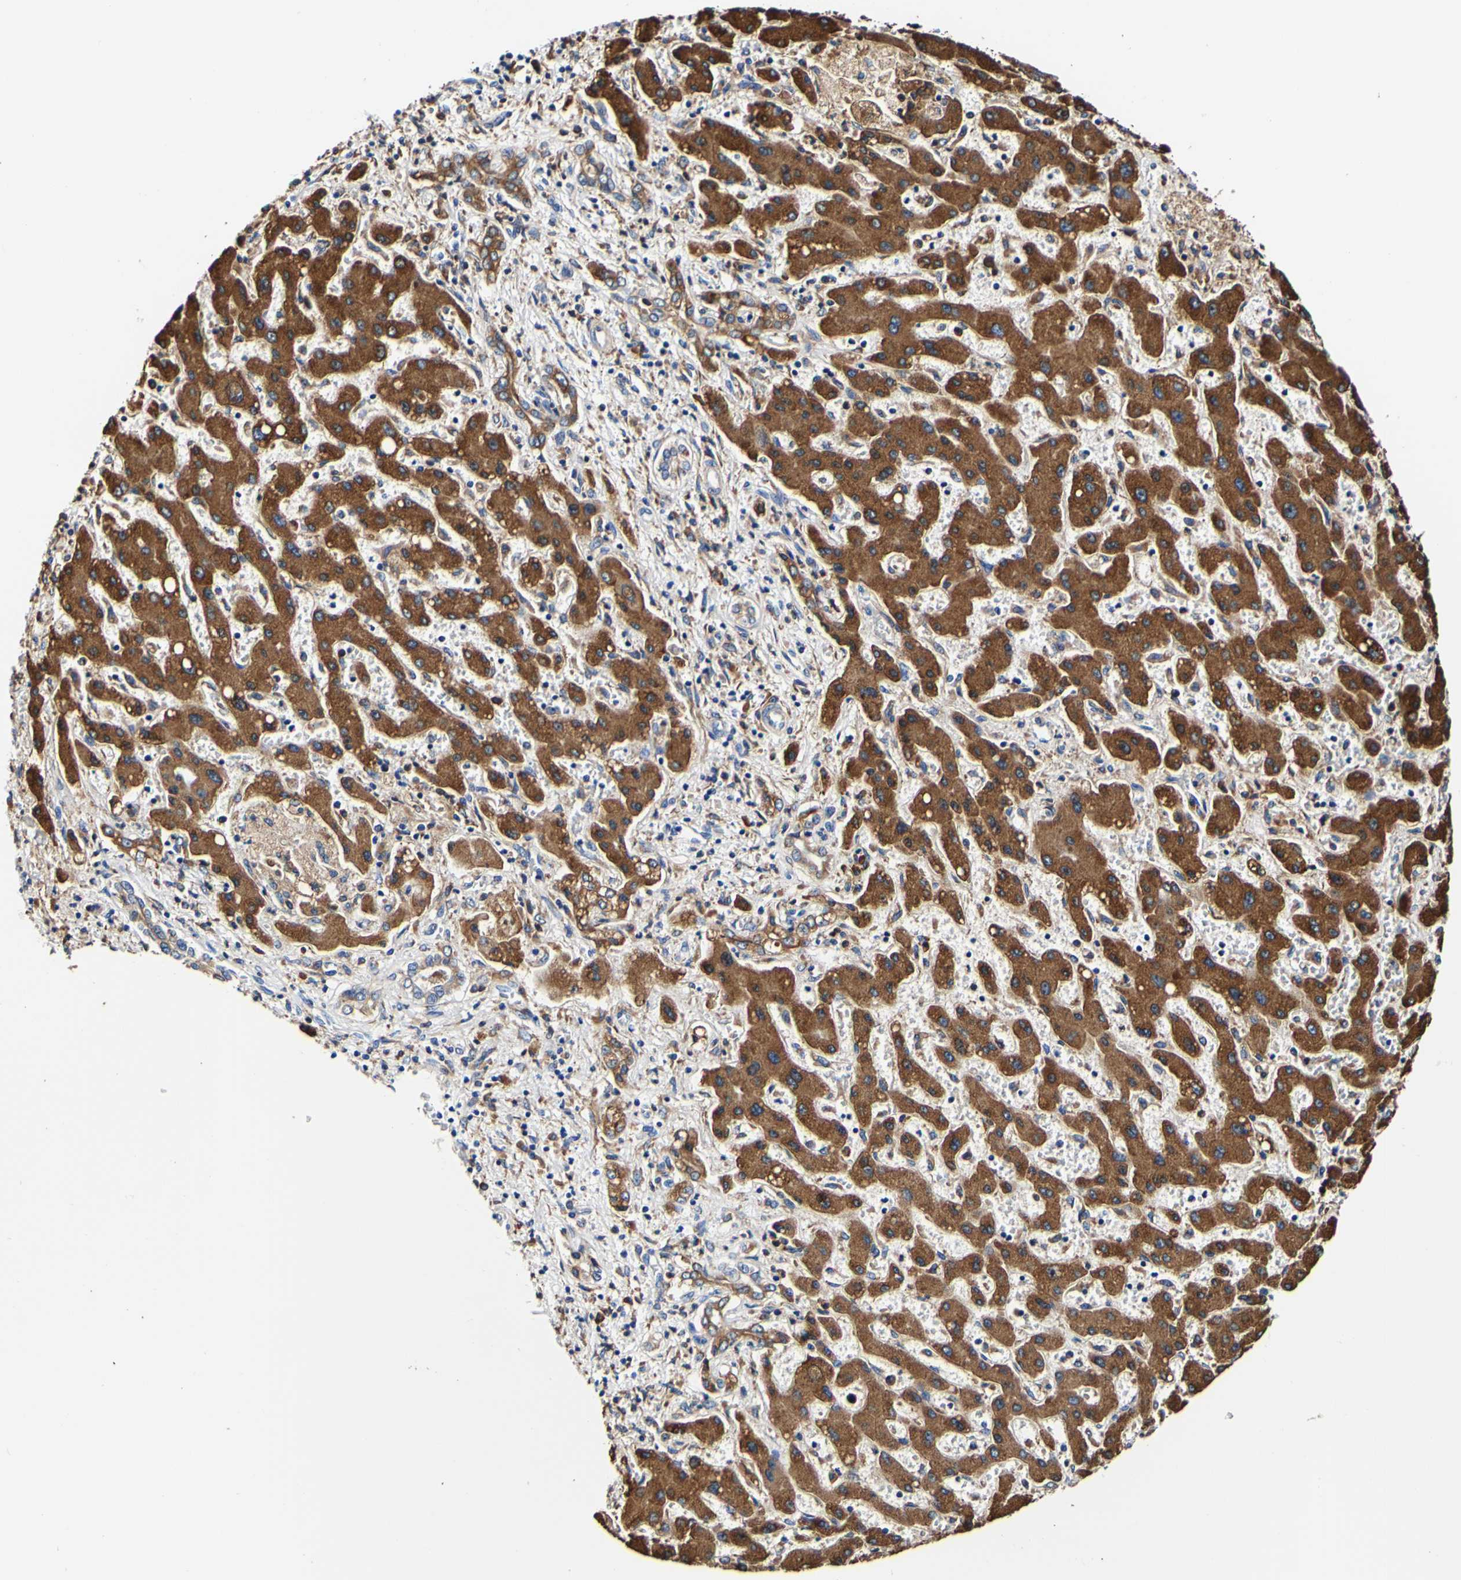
{"staining": {"intensity": "moderate", "quantity": ">75%", "location": "cytoplasmic/membranous"}, "tissue": "liver cancer", "cell_type": "Tumor cells", "image_type": "cancer", "snomed": [{"axis": "morphology", "description": "Cholangiocarcinoma"}, {"axis": "topography", "description": "Liver"}], "caption": "The photomicrograph demonstrates a brown stain indicating the presence of a protein in the cytoplasmic/membranous of tumor cells in cholangiocarcinoma (liver). Using DAB (brown) and hematoxylin (blue) stains, captured at high magnification using brightfield microscopy.", "gene": "P4HB", "patient": {"sex": "male", "age": 50}}